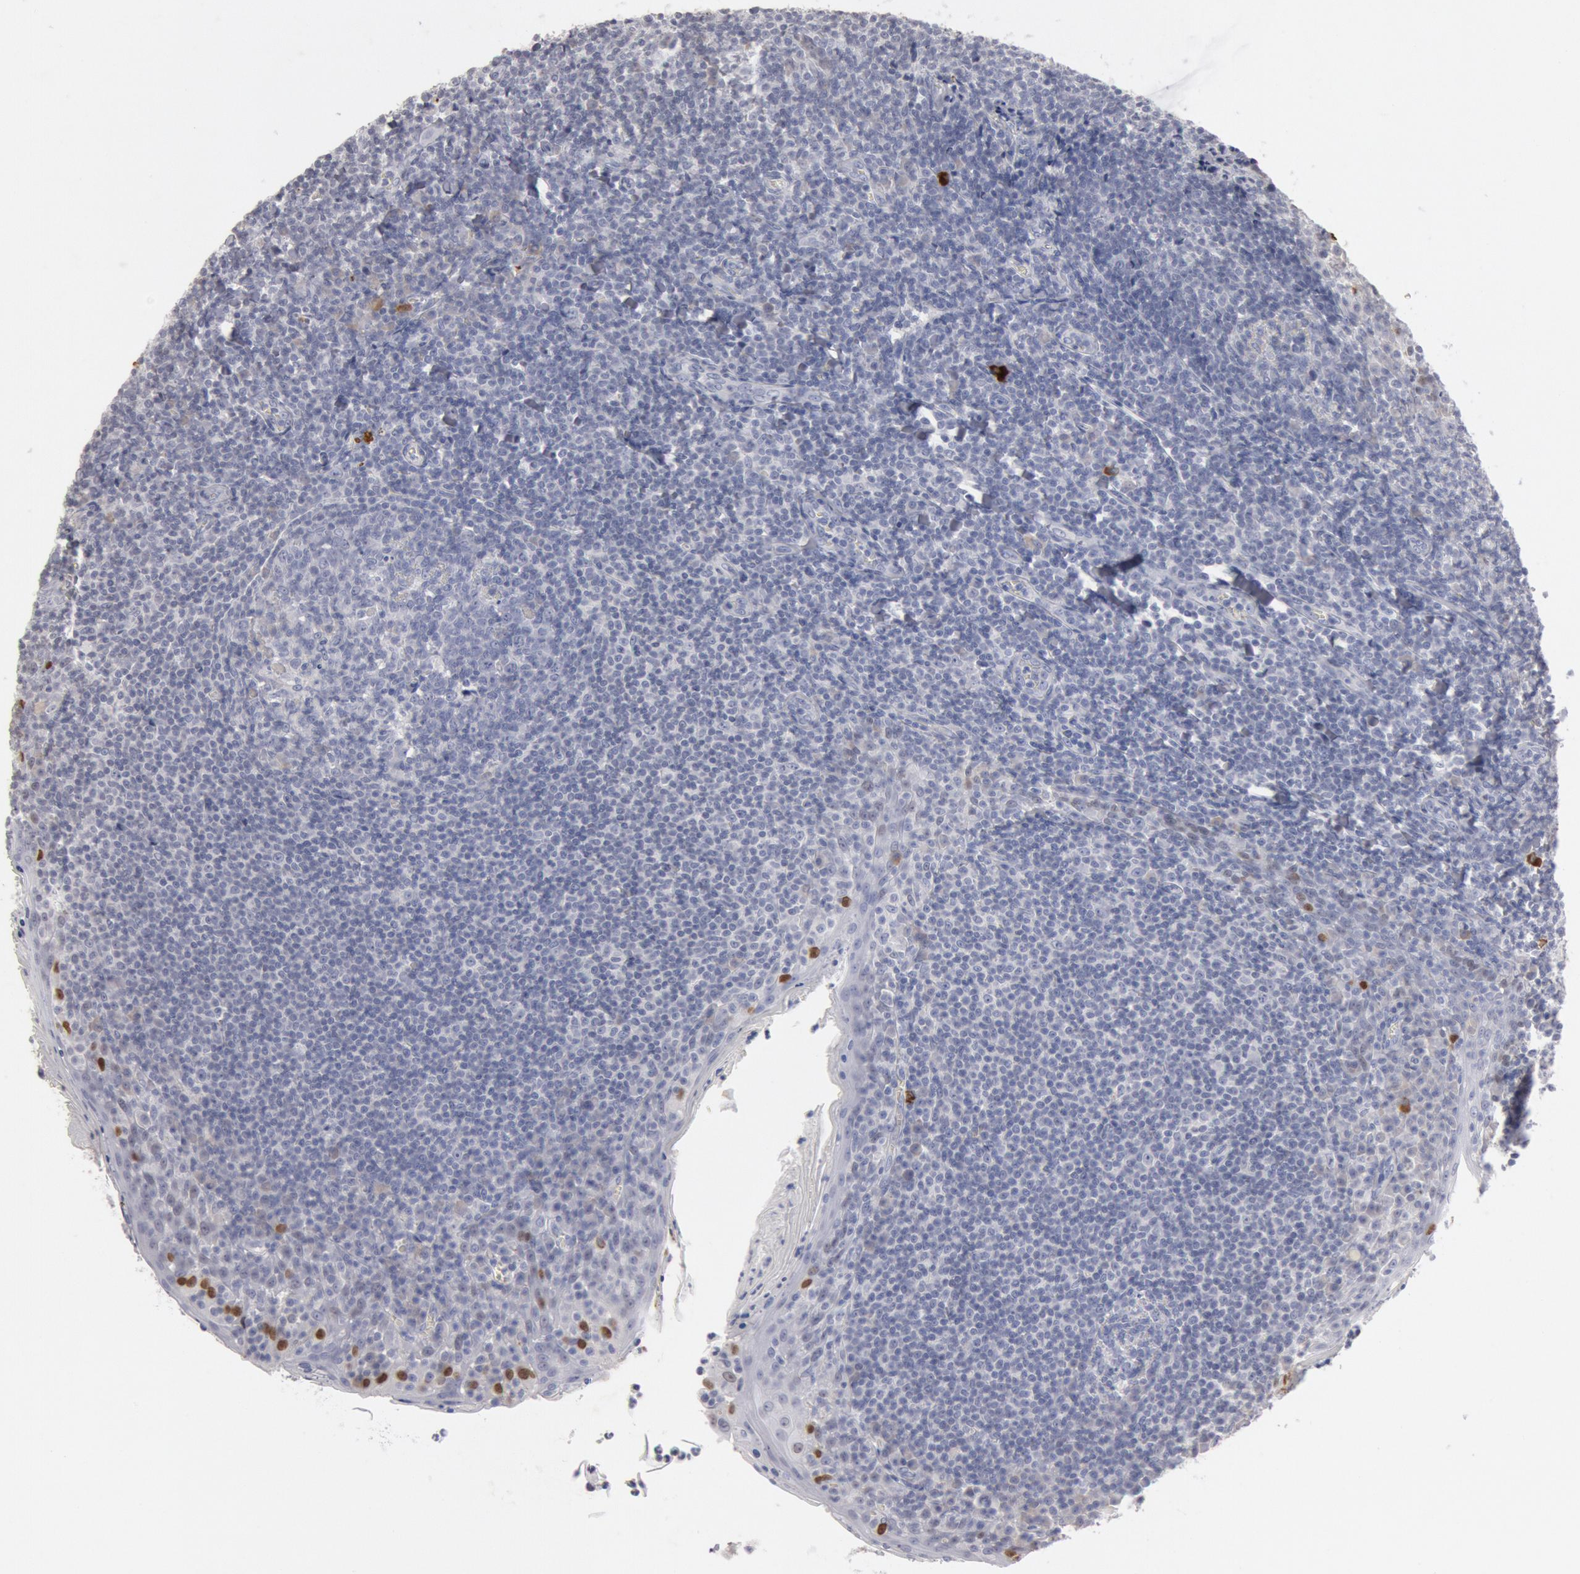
{"staining": {"intensity": "negative", "quantity": "none", "location": "none"}, "tissue": "tonsil", "cell_type": "Germinal center cells", "image_type": "normal", "snomed": [{"axis": "morphology", "description": "Normal tissue, NOS"}, {"axis": "topography", "description": "Tonsil"}], "caption": "High magnification brightfield microscopy of benign tonsil stained with DAB (3,3'-diaminobenzidine) (brown) and counterstained with hematoxylin (blue): germinal center cells show no significant positivity. Brightfield microscopy of immunohistochemistry stained with DAB (3,3'-diaminobenzidine) (brown) and hematoxylin (blue), captured at high magnification.", "gene": "FOXA2", "patient": {"sex": "male", "age": 31}}